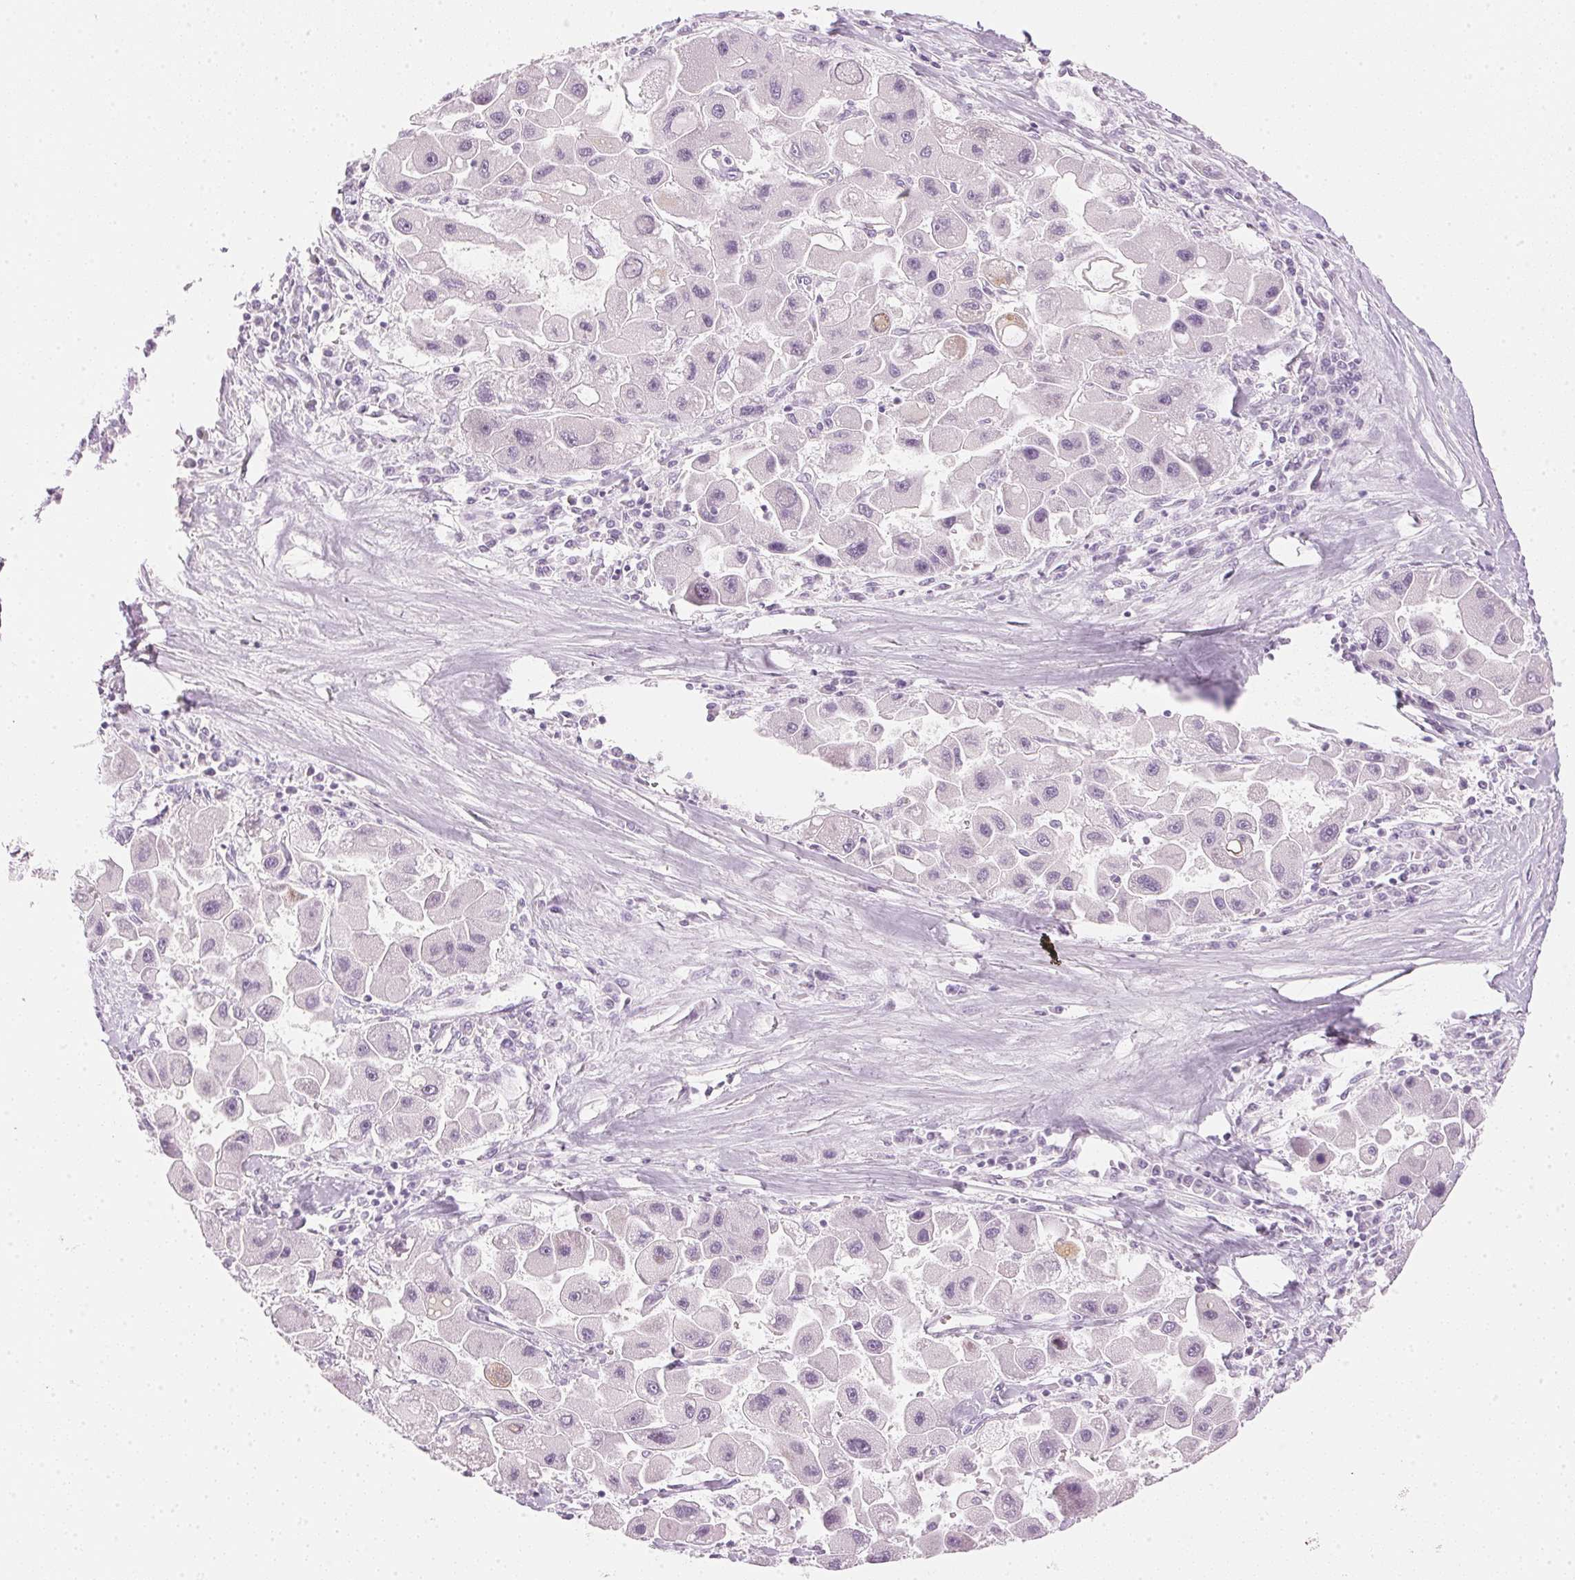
{"staining": {"intensity": "negative", "quantity": "none", "location": "none"}, "tissue": "liver cancer", "cell_type": "Tumor cells", "image_type": "cancer", "snomed": [{"axis": "morphology", "description": "Carcinoma, Hepatocellular, NOS"}, {"axis": "topography", "description": "Liver"}], "caption": "Tumor cells are negative for brown protein staining in liver cancer.", "gene": "IGFBP1", "patient": {"sex": "male", "age": 24}}